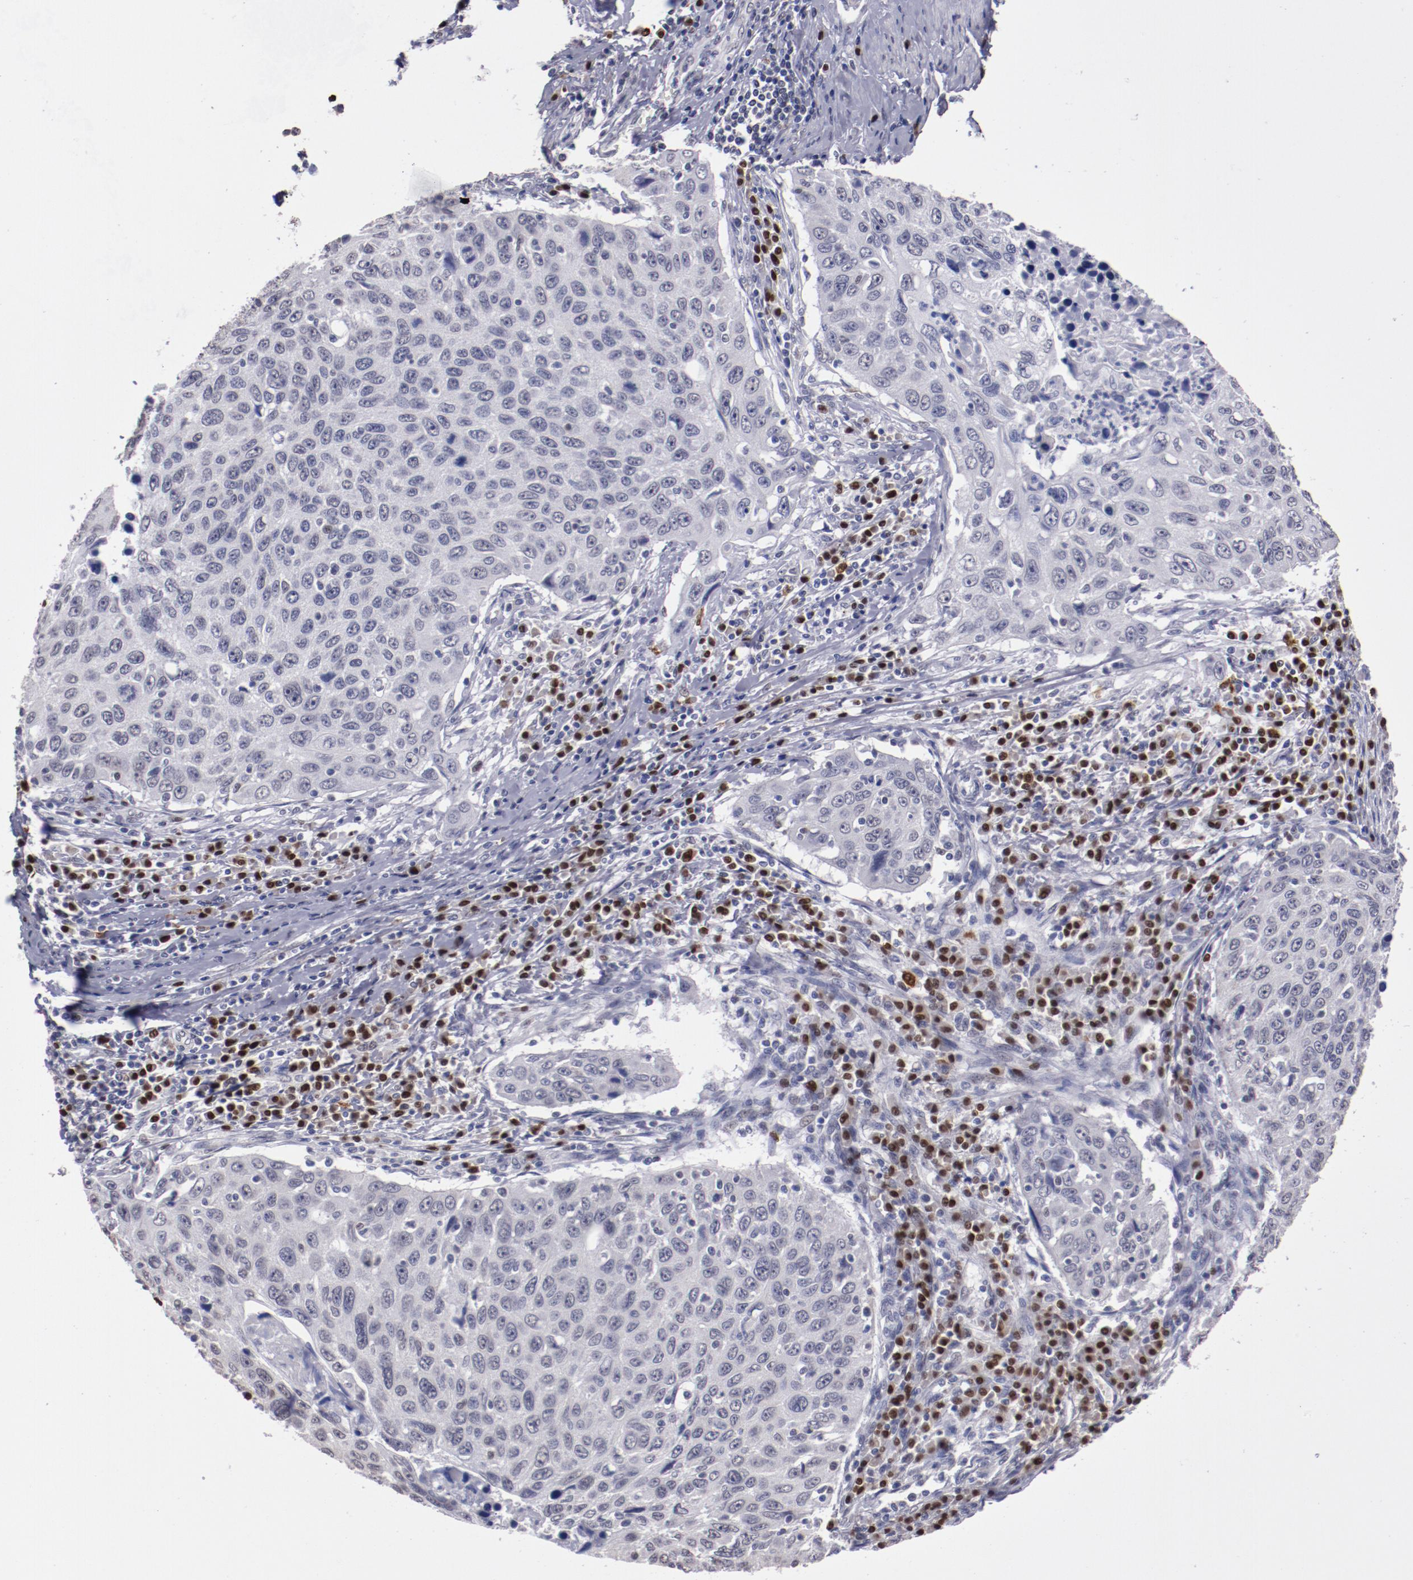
{"staining": {"intensity": "negative", "quantity": "none", "location": "none"}, "tissue": "cervical cancer", "cell_type": "Tumor cells", "image_type": "cancer", "snomed": [{"axis": "morphology", "description": "Squamous cell carcinoma, NOS"}, {"axis": "topography", "description": "Cervix"}], "caption": "Squamous cell carcinoma (cervical) was stained to show a protein in brown. There is no significant staining in tumor cells.", "gene": "IRF4", "patient": {"sex": "female", "age": 53}}